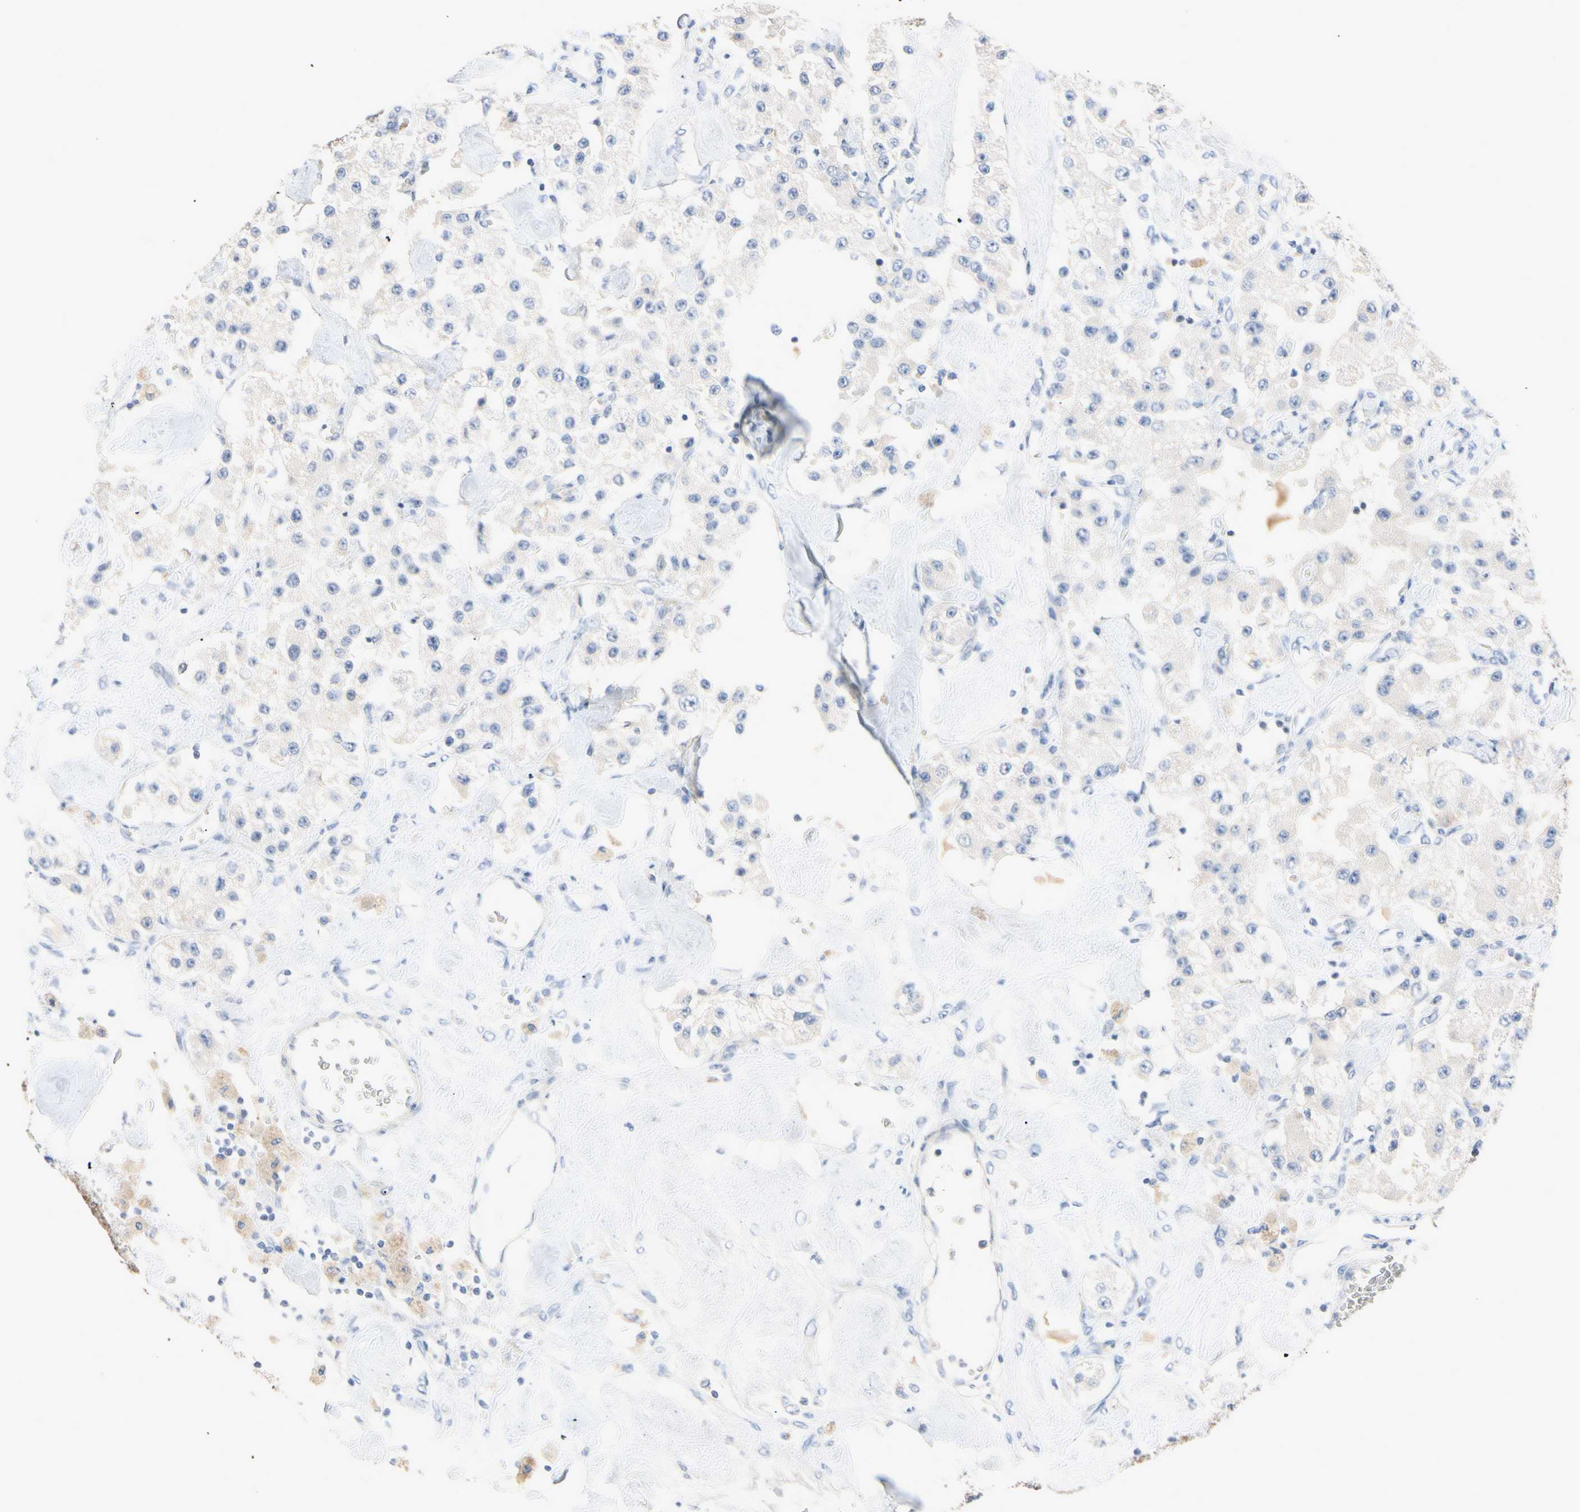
{"staining": {"intensity": "negative", "quantity": "none", "location": "none"}, "tissue": "carcinoid", "cell_type": "Tumor cells", "image_type": "cancer", "snomed": [{"axis": "morphology", "description": "Carcinoid, malignant, NOS"}, {"axis": "topography", "description": "Pancreas"}], "caption": "A histopathology image of carcinoid stained for a protein displays no brown staining in tumor cells.", "gene": "MARK1", "patient": {"sex": "male", "age": 41}}